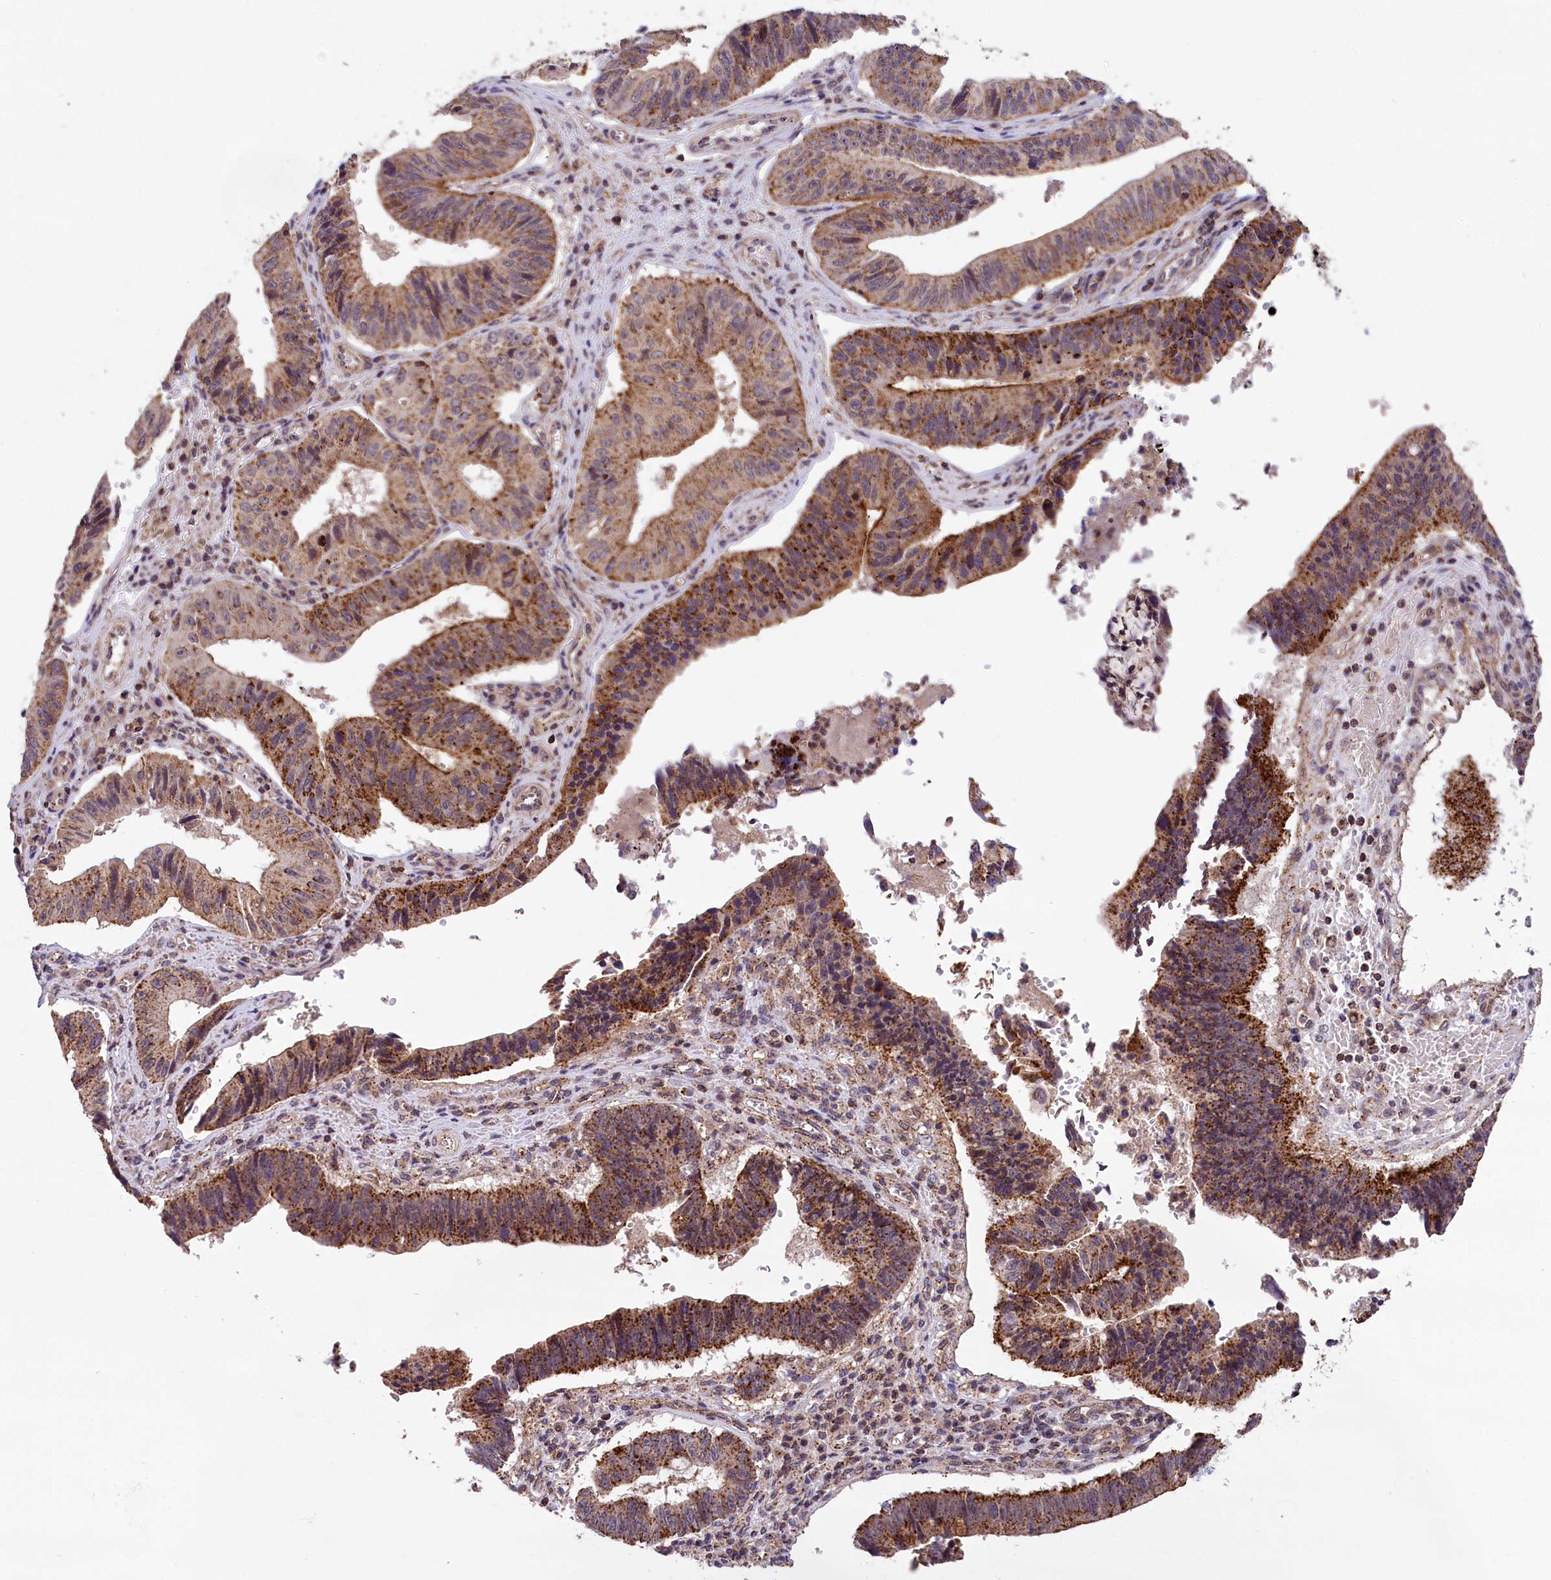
{"staining": {"intensity": "strong", "quantity": ">75%", "location": "cytoplasmic/membranous"}, "tissue": "stomach cancer", "cell_type": "Tumor cells", "image_type": "cancer", "snomed": [{"axis": "morphology", "description": "Adenocarcinoma, NOS"}, {"axis": "topography", "description": "Stomach"}], "caption": "The histopathology image shows staining of stomach adenocarcinoma, revealing strong cytoplasmic/membranous protein expression (brown color) within tumor cells.", "gene": "IST1", "patient": {"sex": "male", "age": 59}}